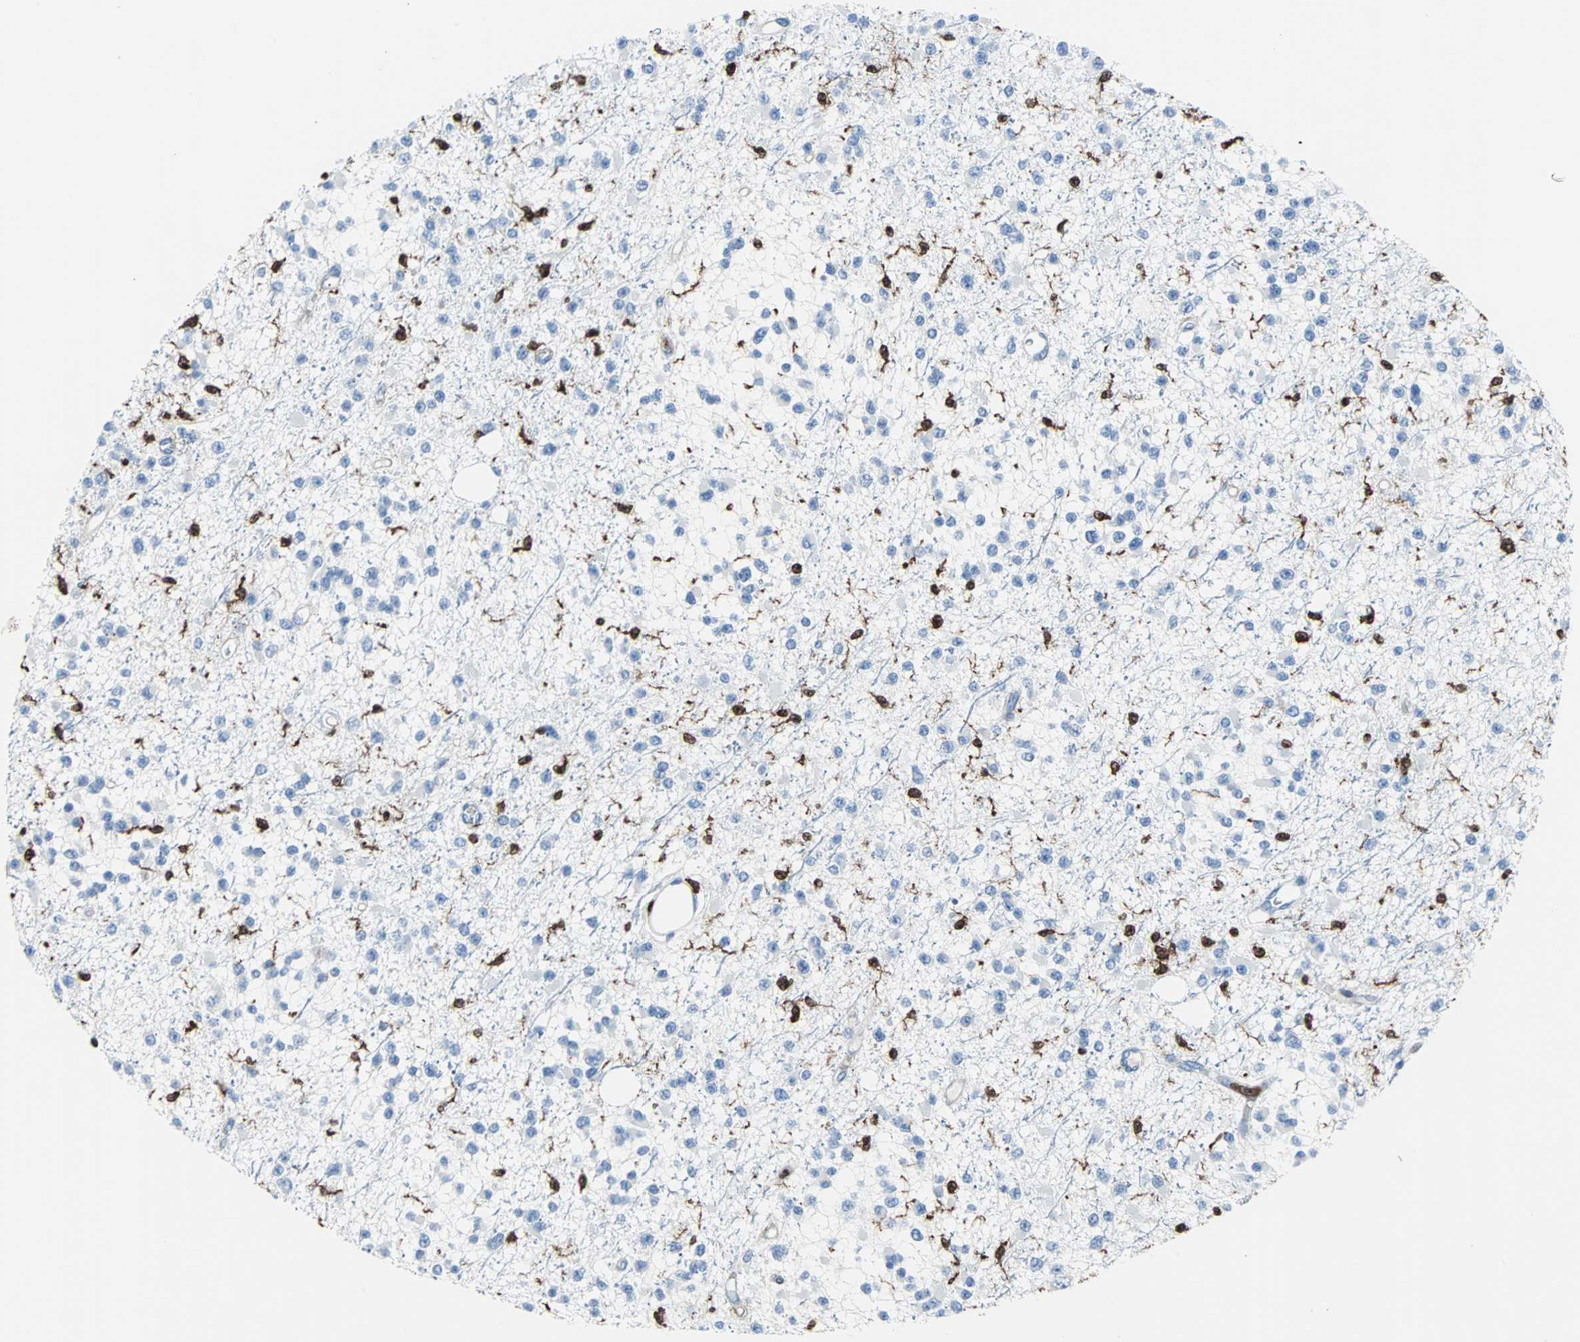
{"staining": {"intensity": "negative", "quantity": "none", "location": "none"}, "tissue": "glioma", "cell_type": "Tumor cells", "image_type": "cancer", "snomed": [{"axis": "morphology", "description": "Glioma, malignant, Low grade"}, {"axis": "topography", "description": "Brain"}], "caption": "DAB immunohistochemical staining of malignant glioma (low-grade) displays no significant expression in tumor cells.", "gene": "SYK", "patient": {"sex": "female", "age": 22}}